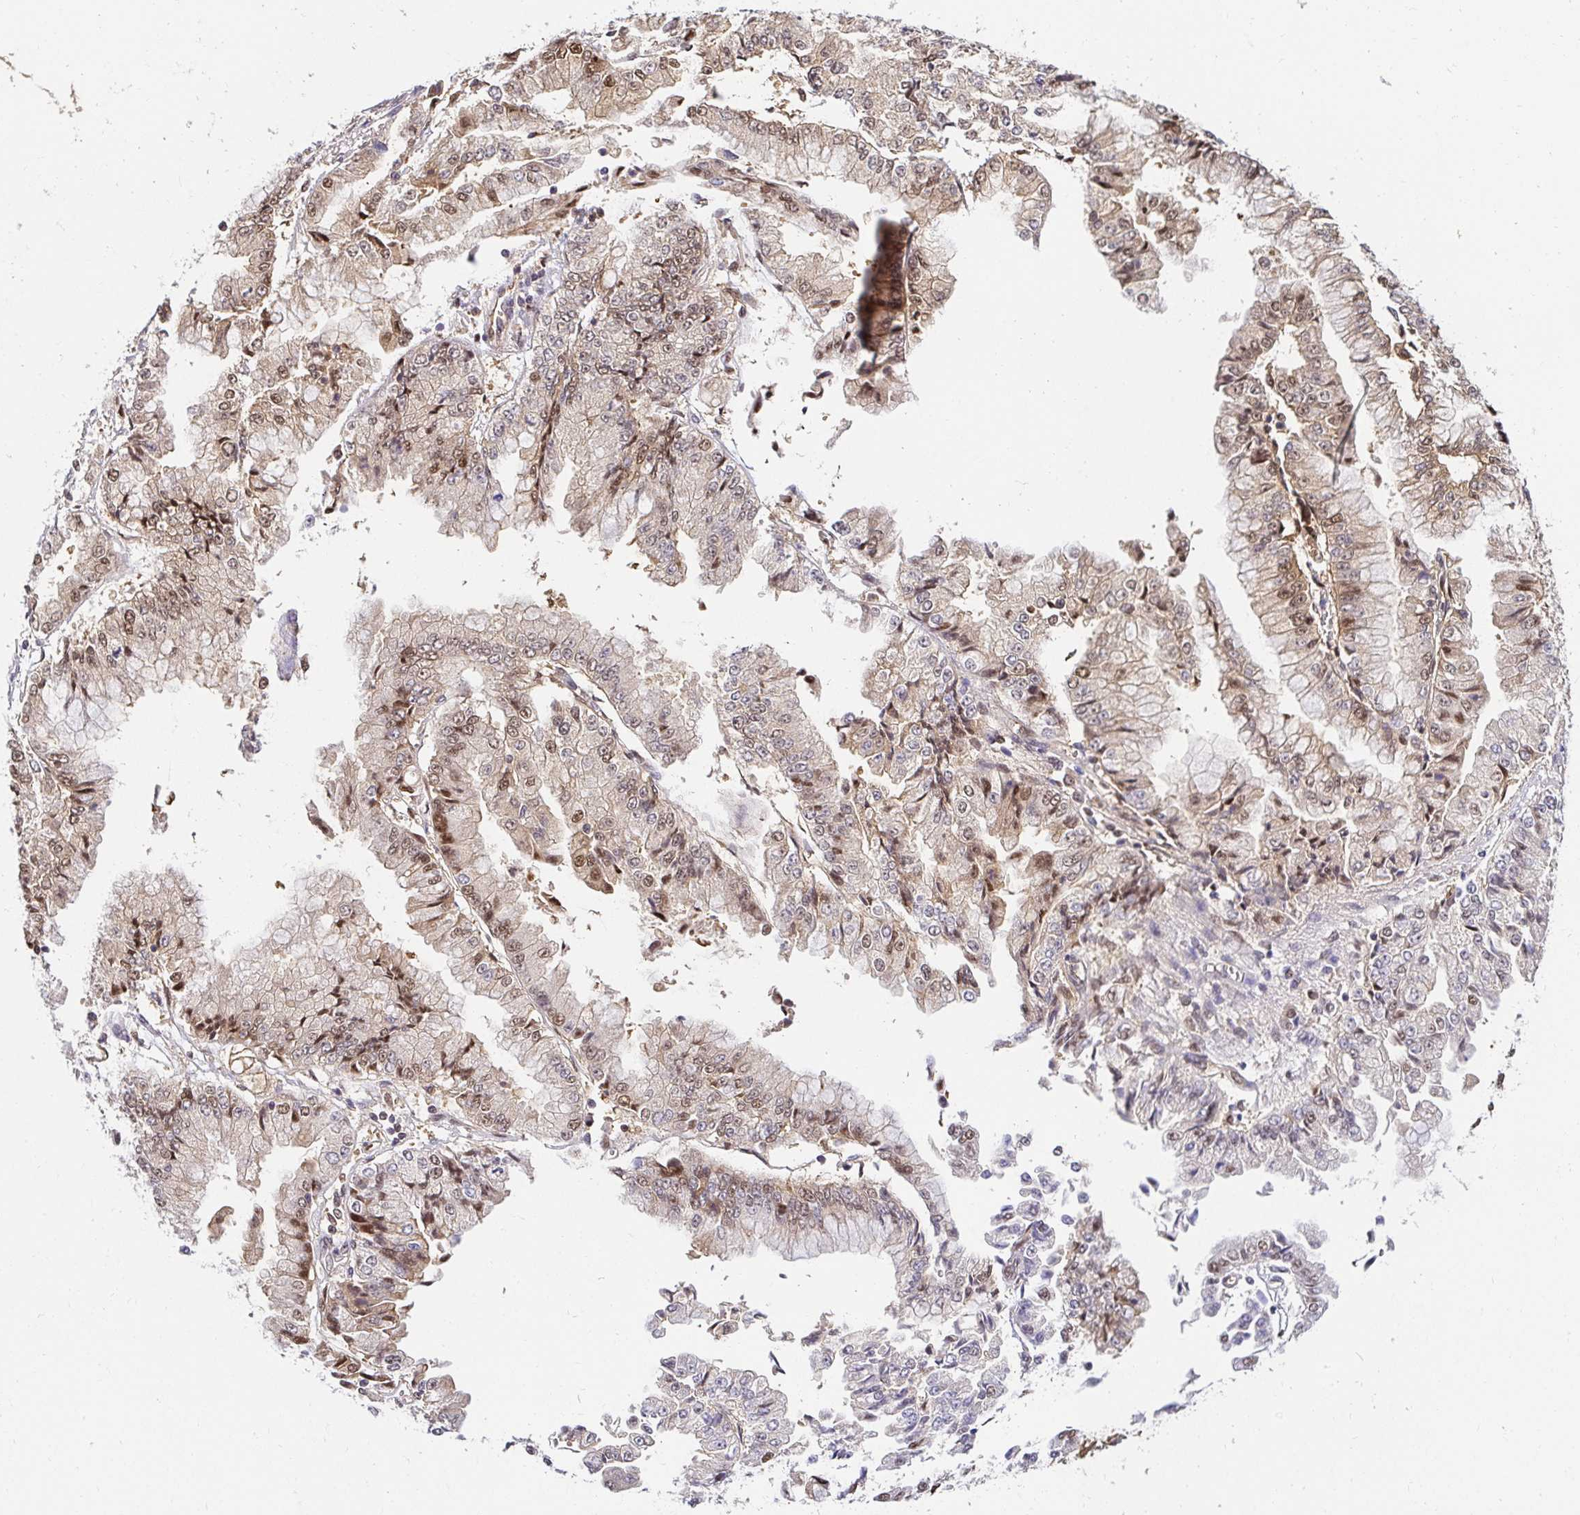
{"staining": {"intensity": "moderate", "quantity": "25%-75%", "location": "nuclear"}, "tissue": "stomach cancer", "cell_type": "Tumor cells", "image_type": "cancer", "snomed": [{"axis": "morphology", "description": "Adenocarcinoma, NOS"}, {"axis": "topography", "description": "Stomach, upper"}], "caption": "Immunohistochemical staining of stomach cancer demonstrates medium levels of moderate nuclear protein staining in approximately 25%-75% of tumor cells.", "gene": "PSMA4", "patient": {"sex": "female", "age": 74}}